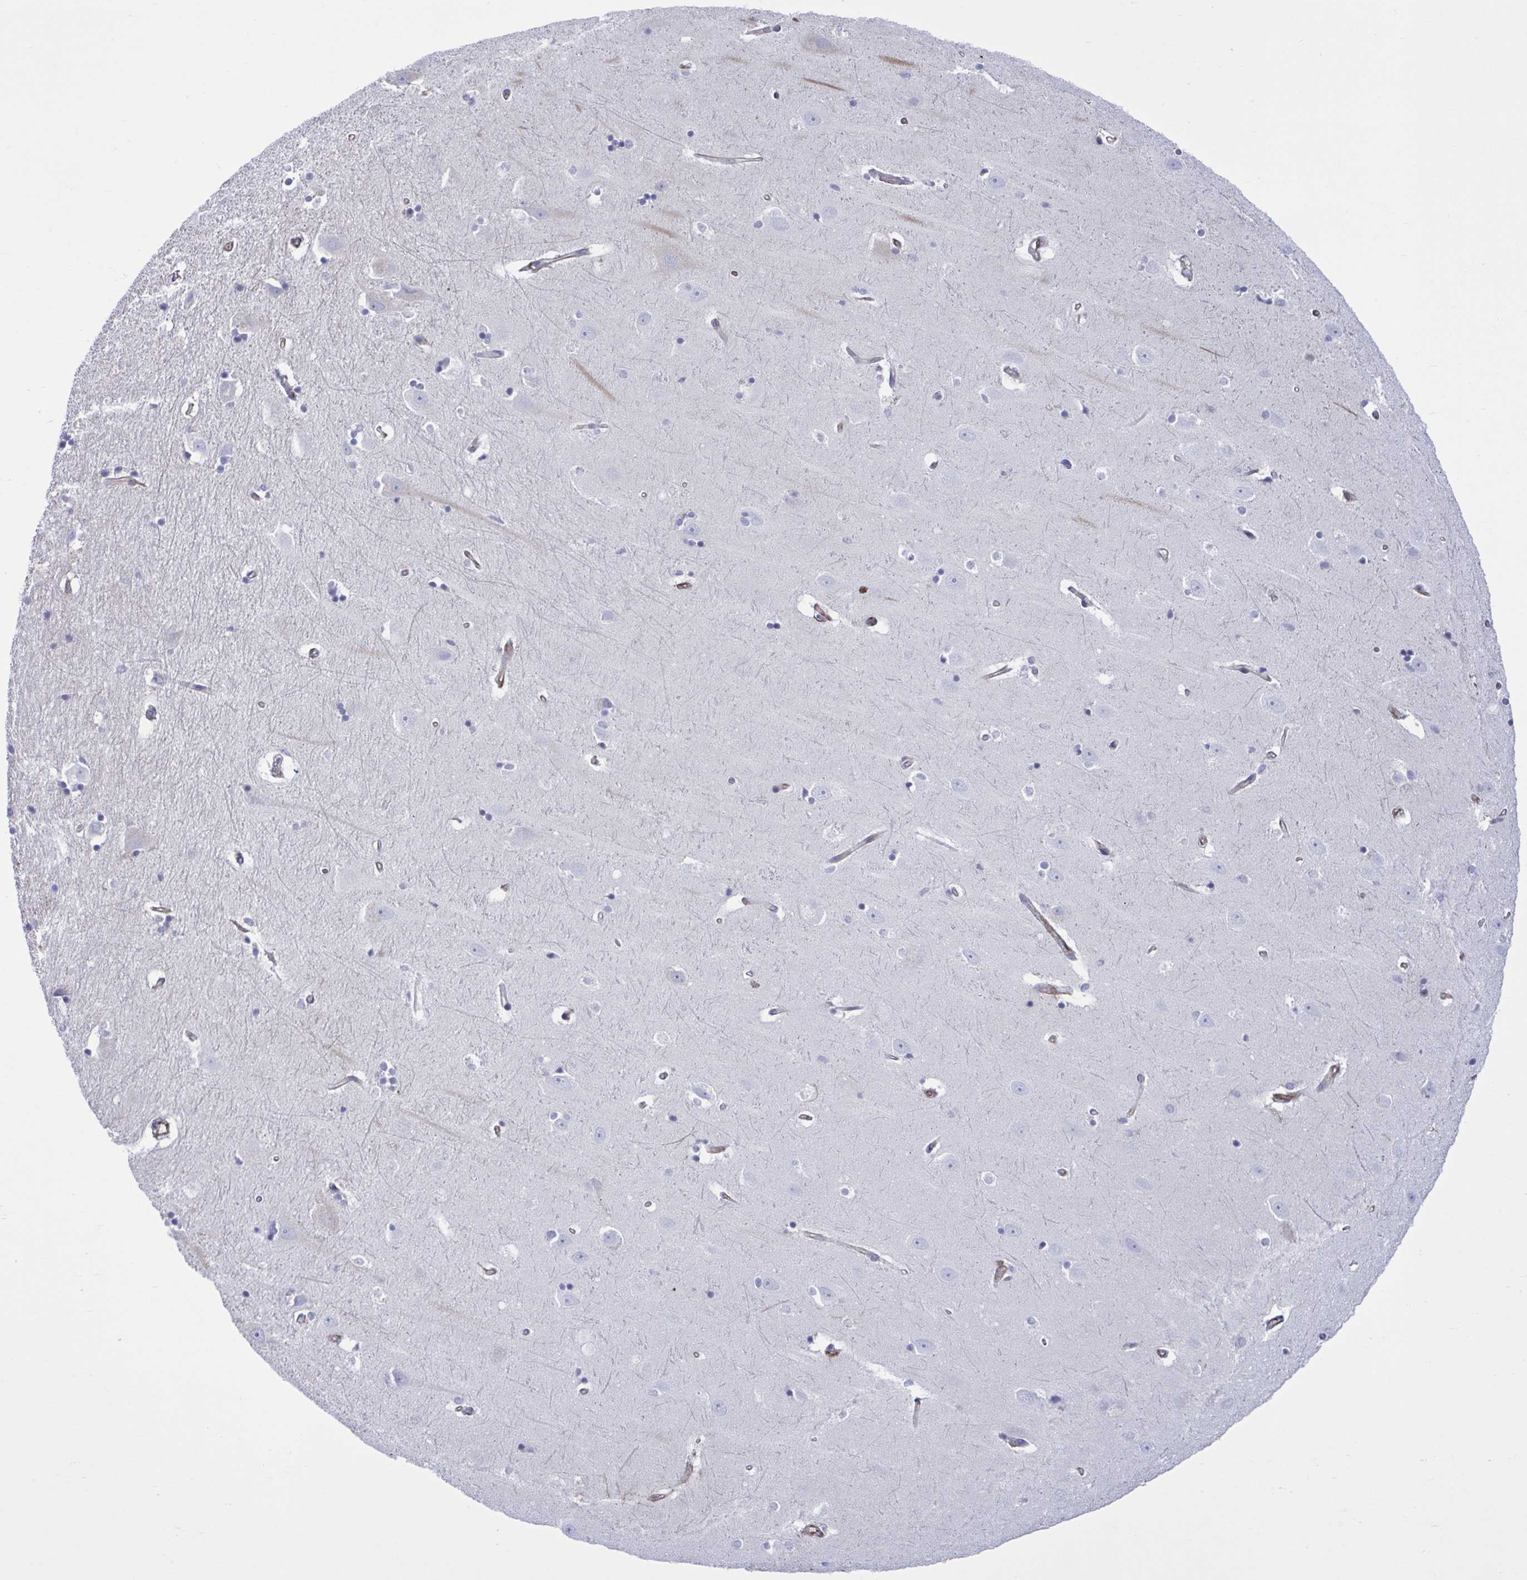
{"staining": {"intensity": "negative", "quantity": "none", "location": "none"}, "tissue": "hippocampus", "cell_type": "Glial cells", "image_type": "normal", "snomed": [{"axis": "morphology", "description": "Normal tissue, NOS"}, {"axis": "topography", "description": "Hippocampus"}], "caption": "Immunohistochemical staining of unremarkable human hippocampus reveals no significant expression in glial cells. The staining was performed using DAB to visualize the protein expression in brown, while the nuclei were stained in blue with hematoxylin (Magnification: 20x).", "gene": "TMEM86B", "patient": {"sex": "male", "age": 63}}